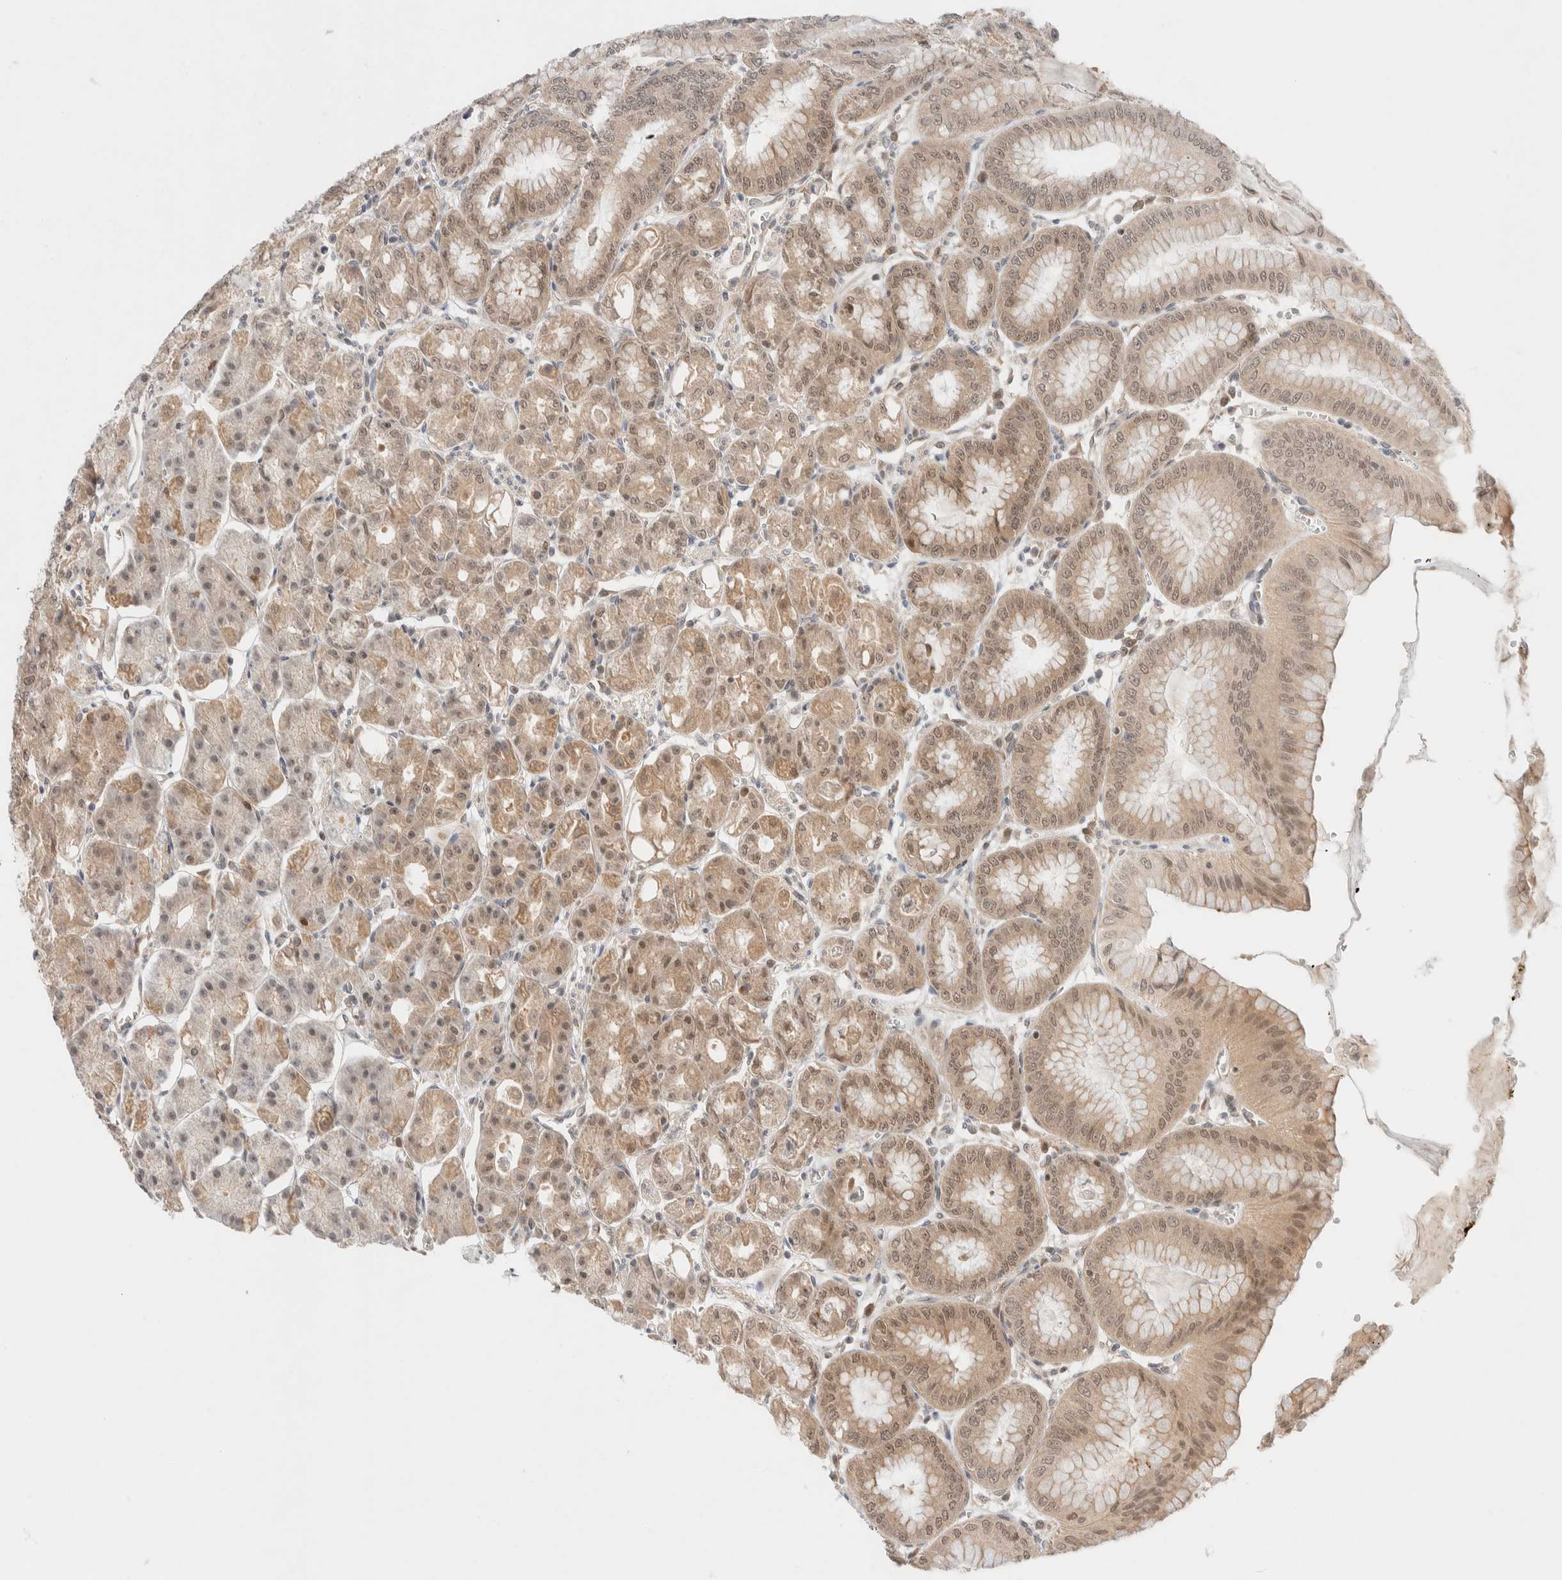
{"staining": {"intensity": "moderate", "quantity": ">75%", "location": "cytoplasmic/membranous,nuclear"}, "tissue": "stomach", "cell_type": "Glandular cells", "image_type": "normal", "snomed": [{"axis": "morphology", "description": "Normal tissue, NOS"}, {"axis": "topography", "description": "Stomach, lower"}], "caption": "Immunohistochemical staining of normal human stomach exhibits medium levels of moderate cytoplasmic/membranous,nuclear staining in approximately >75% of glandular cells.", "gene": "C8orf76", "patient": {"sex": "male", "age": 71}}